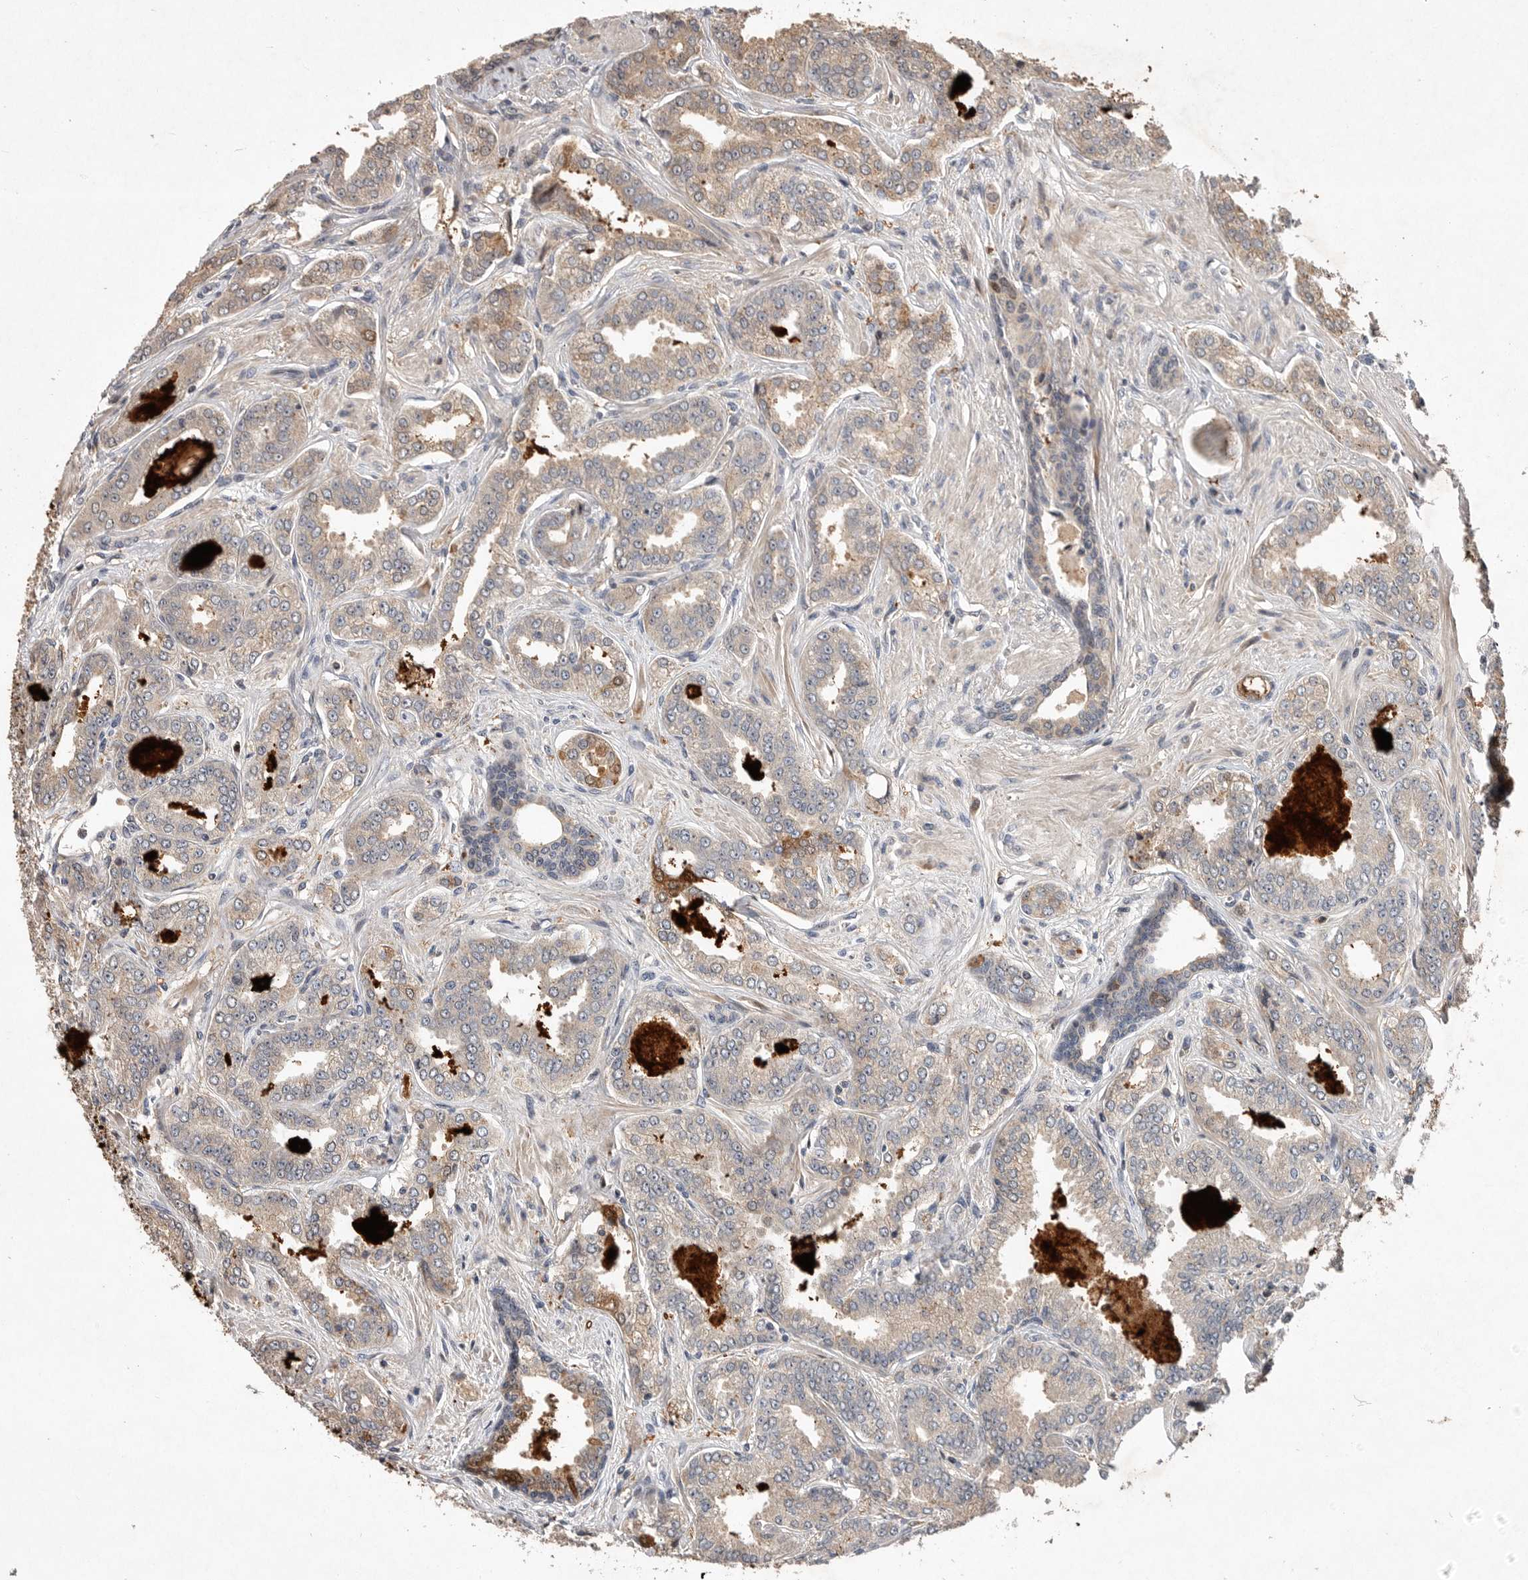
{"staining": {"intensity": "moderate", "quantity": "25%-75%", "location": "cytoplasmic/membranous"}, "tissue": "prostate cancer", "cell_type": "Tumor cells", "image_type": "cancer", "snomed": [{"axis": "morphology", "description": "Adenocarcinoma, High grade"}, {"axis": "topography", "description": "Prostate"}], "caption": "IHC of human adenocarcinoma (high-grade) (prostate) reveals medium levels of moderate cytoplasmic/membranous positivity in approximately 25%-75% of tumor cells.", "gene": "VN1R4", "patient": {"sex": "male", "age": 71}}